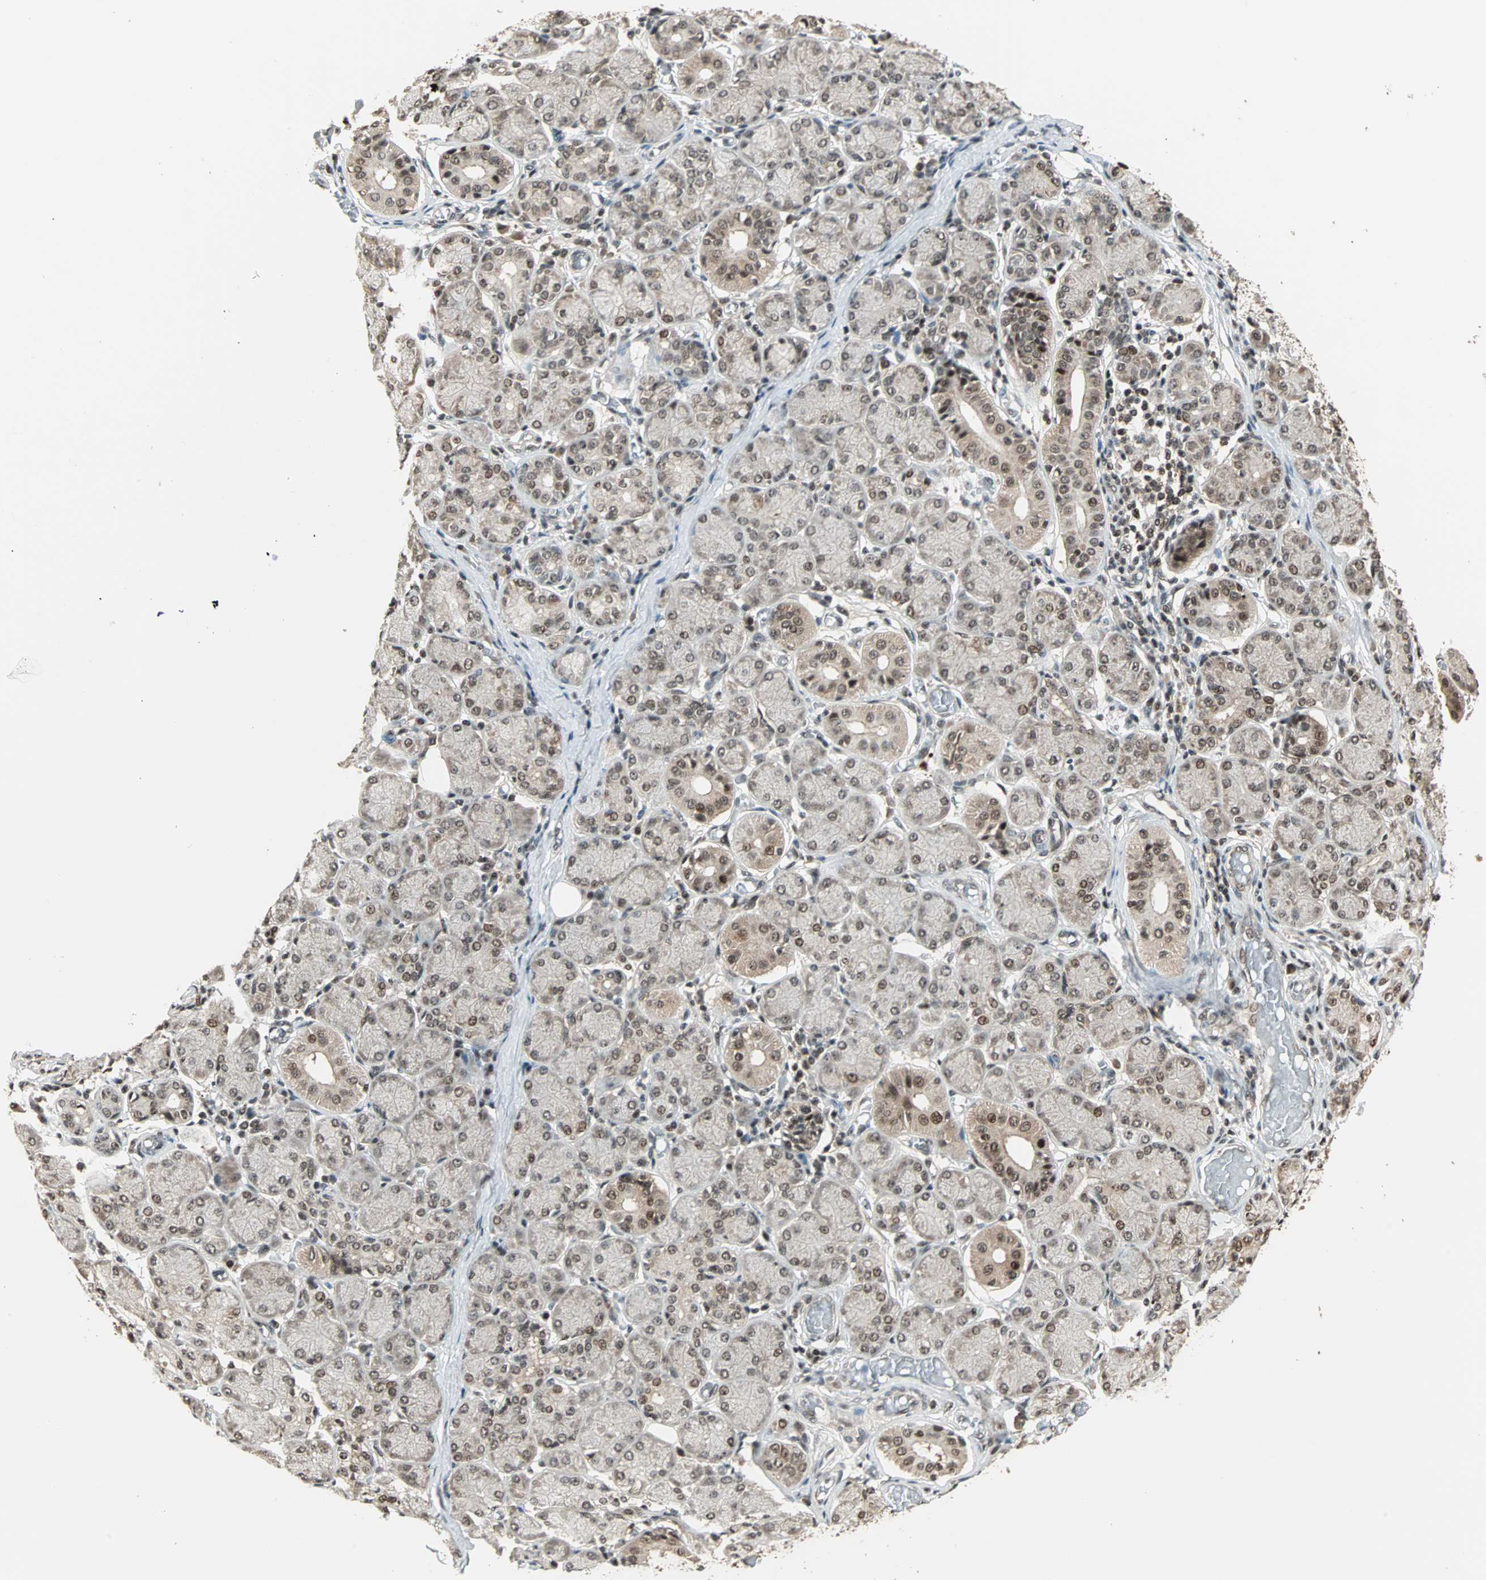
{"staining": {"intensity": "moderate", "quantity": ">75%", "location": "cytoplasmic/membranous,nuclear"}, "tissue": "salivary gland", "cell_type": "Glandular cells", "image_type": "normal", "snomed": [{"axis": "morphology", "description": "Normal tissue, NOS"}, {"axis": "topography", "description": "Salivary gland"}], "caption": "Unremarkable salivary gland demonstrates moderate cytoplasmic/membranous,nuclear staining in approximately >75% of glandular cells, visualized by immunohistochemistry.", "gene": "ZNF44", "patient": {"sex": "female", "age": 24}}